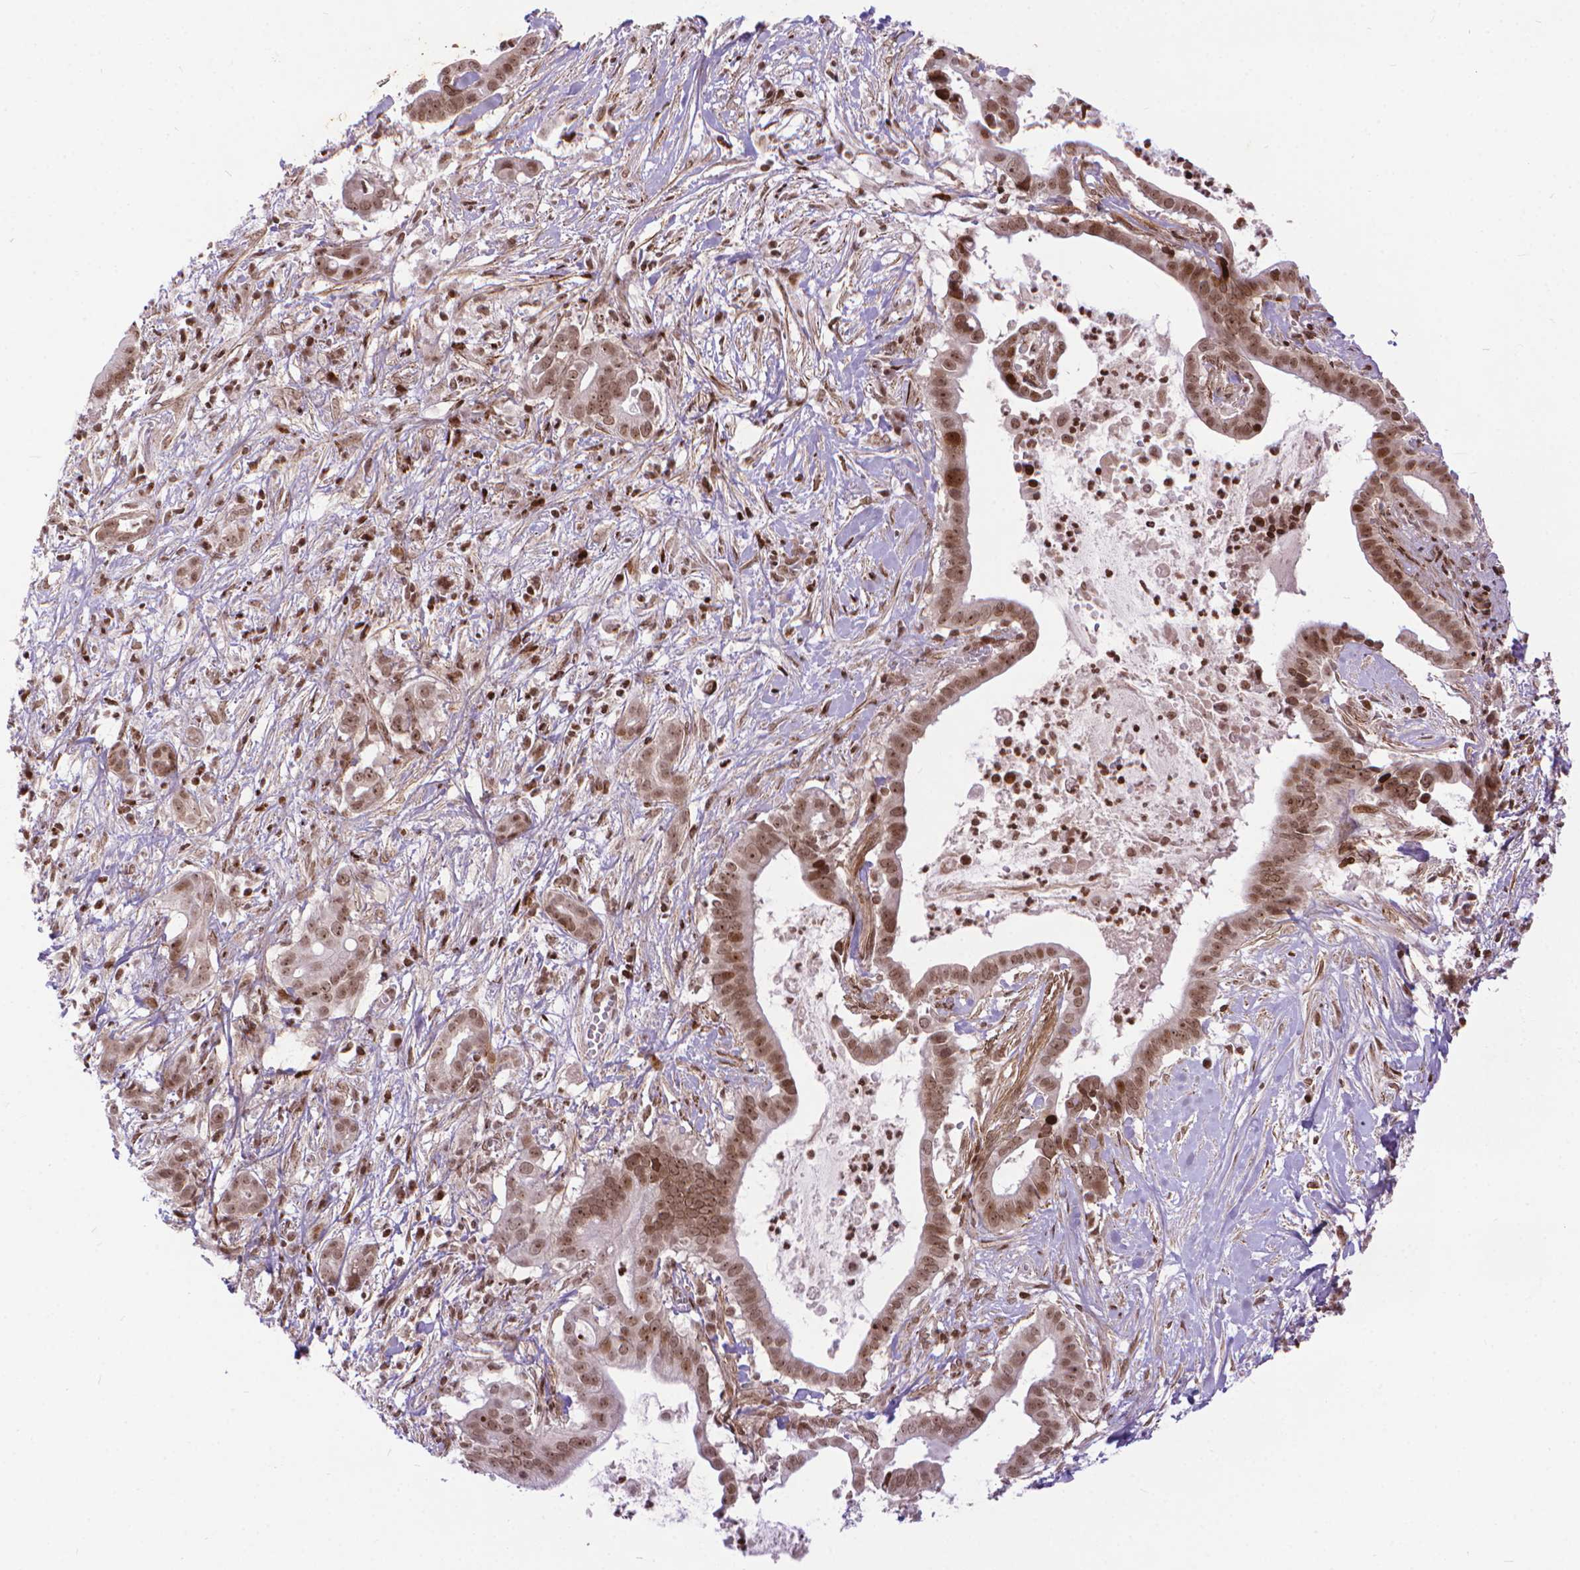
{"staining": {"intensity": "moderate", "quantity": ">75%", "location": "nuclear"}, "tissue": "pancreatic cancer", "cell_type": "Tumor cells", "image_type": "cancer", "snomed": [{"axis": "morphology", "description": "Adenocarcinoma, NOS"}, {"axis": "topography", "description": "Pancreas"}], "caption": "Protein staining of adenocarcinoma (pancreatic) tissue exhibits moderate nuclear positivity in approximately >75% of tumor cells.", "gene": "AMER1", "patient": {"sex": "male", "age": 61}}